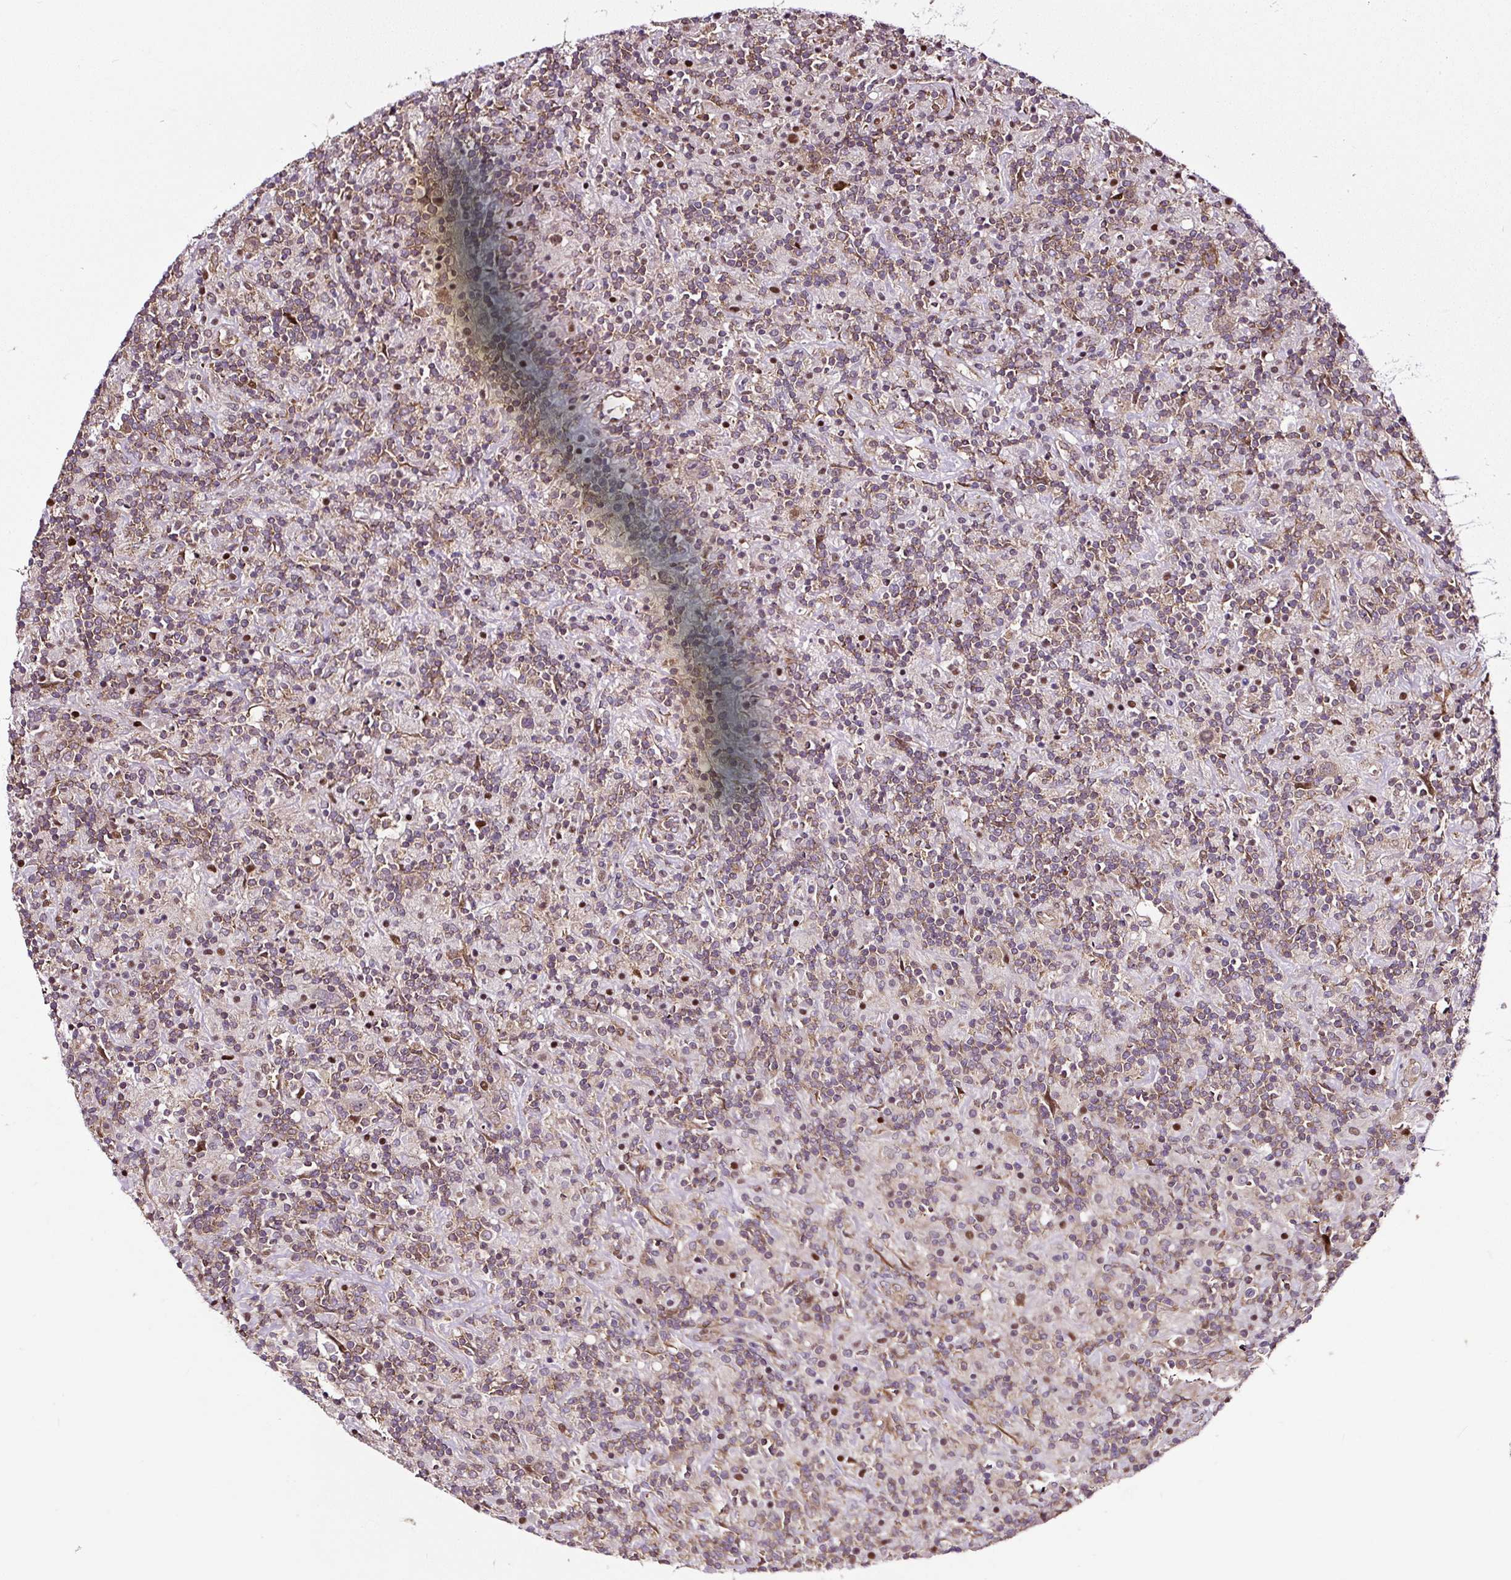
{"staining": {"intensity": "weak", "quantity": ">75%", "location": "cytoplasmic/membranous,nuclear"}, "tissue": "lymphoma", "cell_type": "Tumor cells", "image_type": "cancer", "snomed": [{"axis": "morphology", "description": "Hodgkin's disease, NOS"}, {"axis": "topography", "description": "Lymph node"}], "caption": "Tumor cells demonstrate weak cytoplasmic/membranous and nuclear expression in about >75% of cells in Hodgkin's disease.", "gene": "KDM4E", "patient": {"sex": "male", "age": 70}}